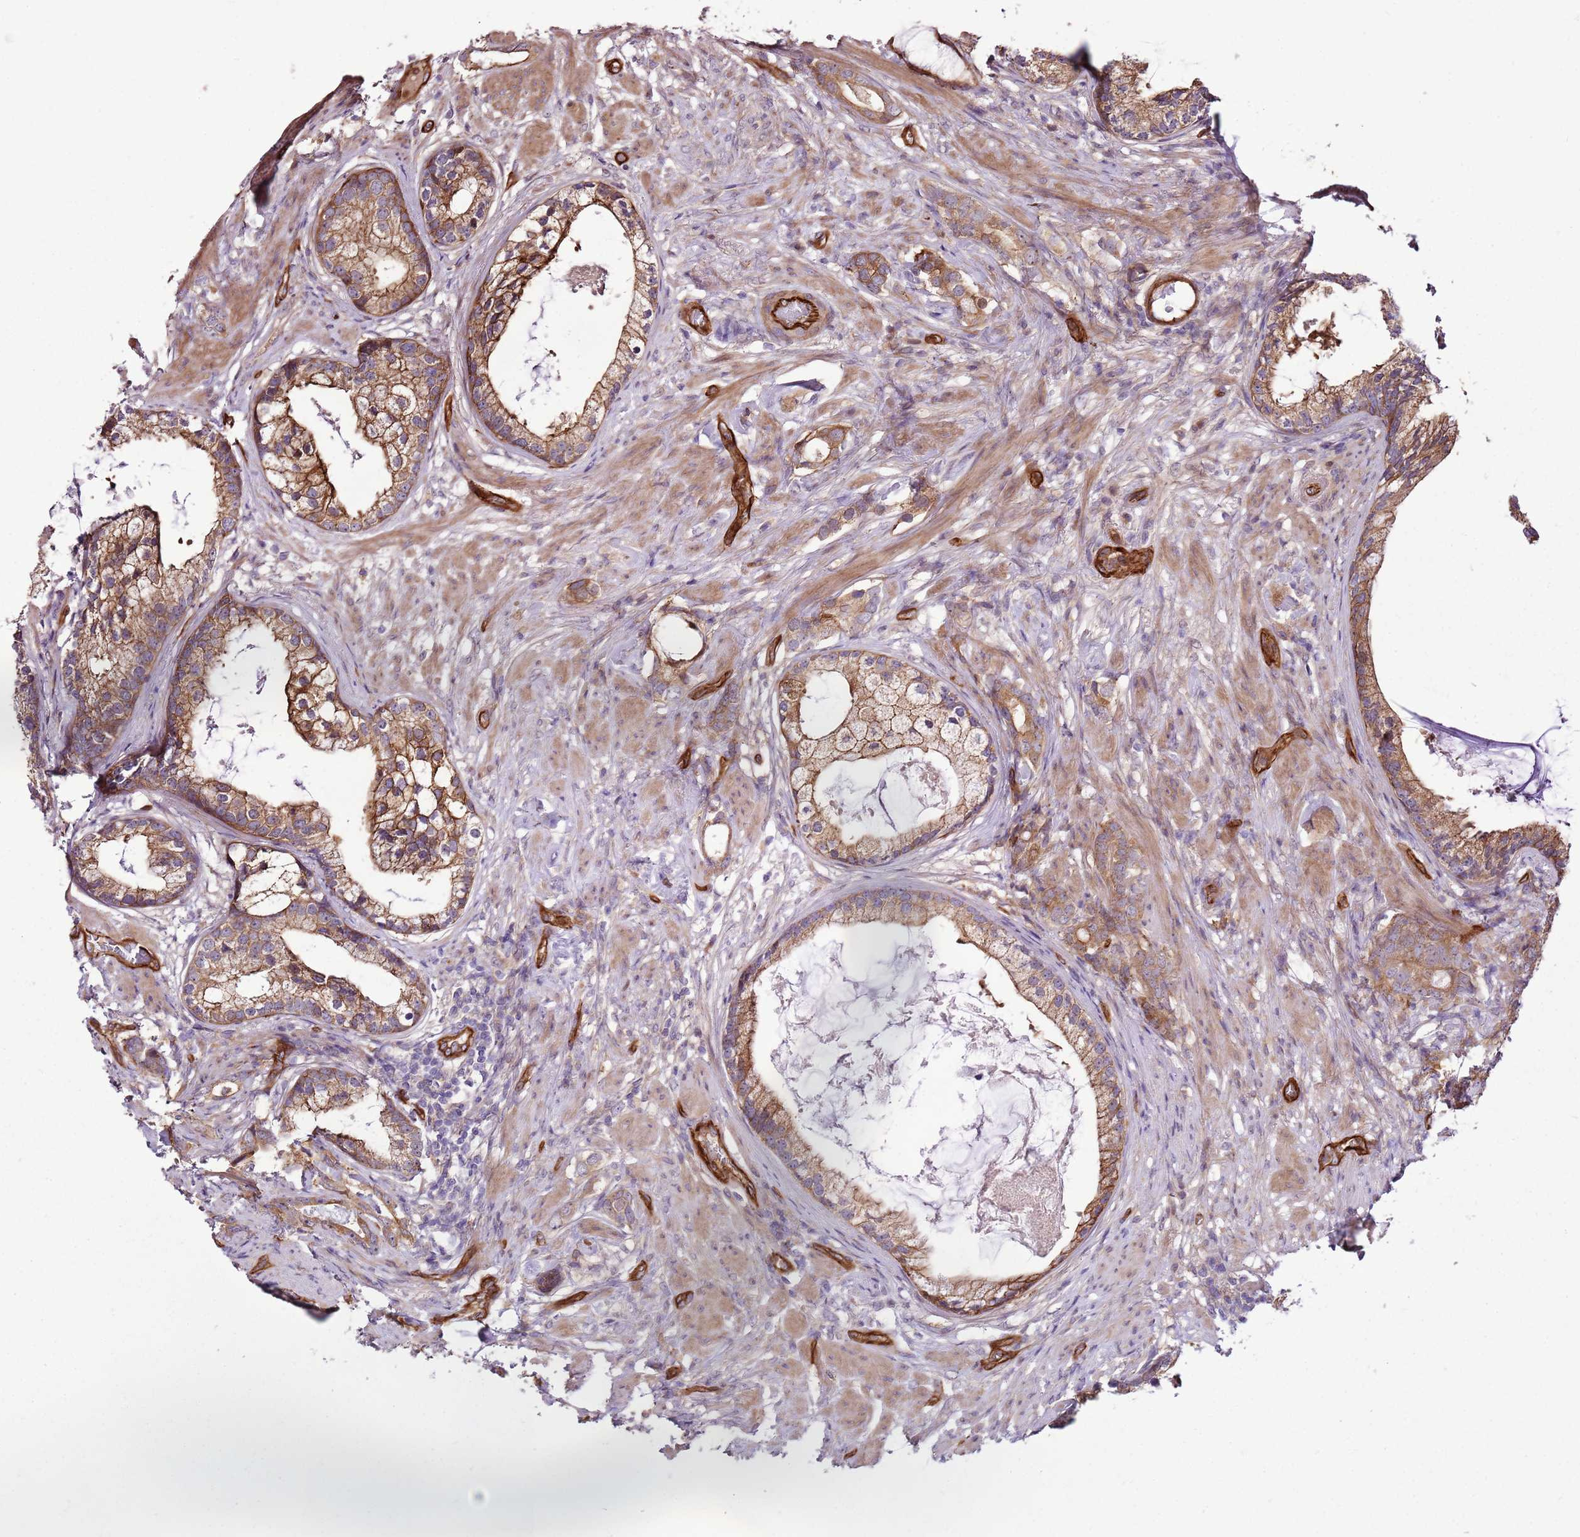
{"staining": {"intensity": "moderate", "quantity": ">75%", "location": "cytoplasmic/membranous"}, "tissue": "prostate cancer", "cell_type": "Tumor cells", "image_type": "cancer", "snomed": [{"axis": "morphology", "description": "Adenocarcinoma, Low grade"}, {"axis": "topography", "description": "Prostate"}], "caption": "Moderate cytoplasmic/membranous protein staining is seen in approximately >75% of tumor cells in prostate cancer.", "gene": "ZNF827", "patient": {"sex": "male", "age": 71}}